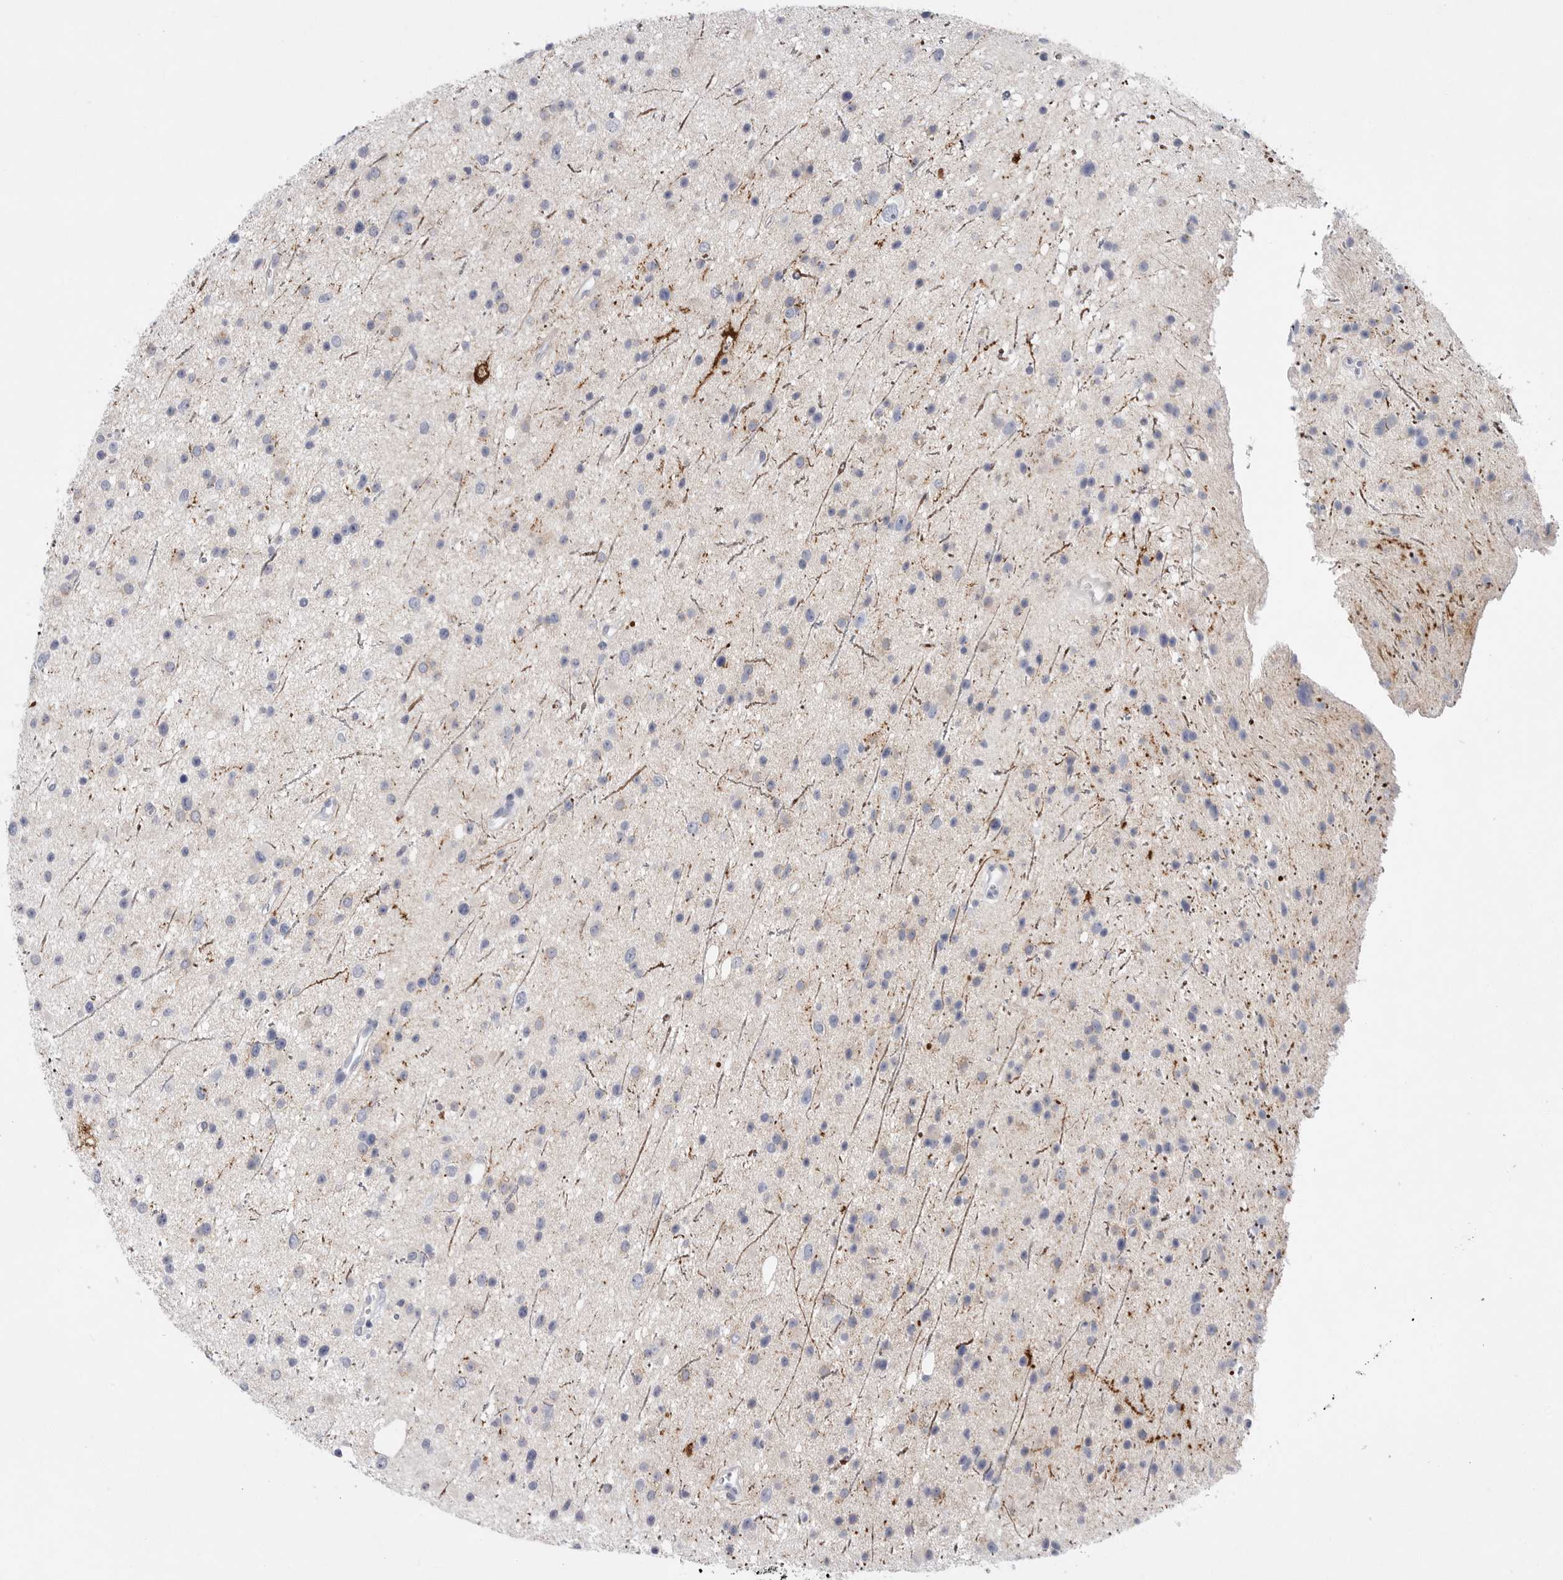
{"staining": {"intensity": "negative", "quantity": "none", "location": "none"}, "tissue": "glioma", "cell_type": "Tumor cells", "image_type": "cancer", "snomed": [{"axis": "morphology", "description": "Glioma, malignant, Low grade"}, {"axis": "topography", "description": "Cerebral cortex"}], "caption": "Tumor cells show no significant staining in glioma.", "gene": "CAMK2B", "patient": {"sex": "female", "age": 39}}